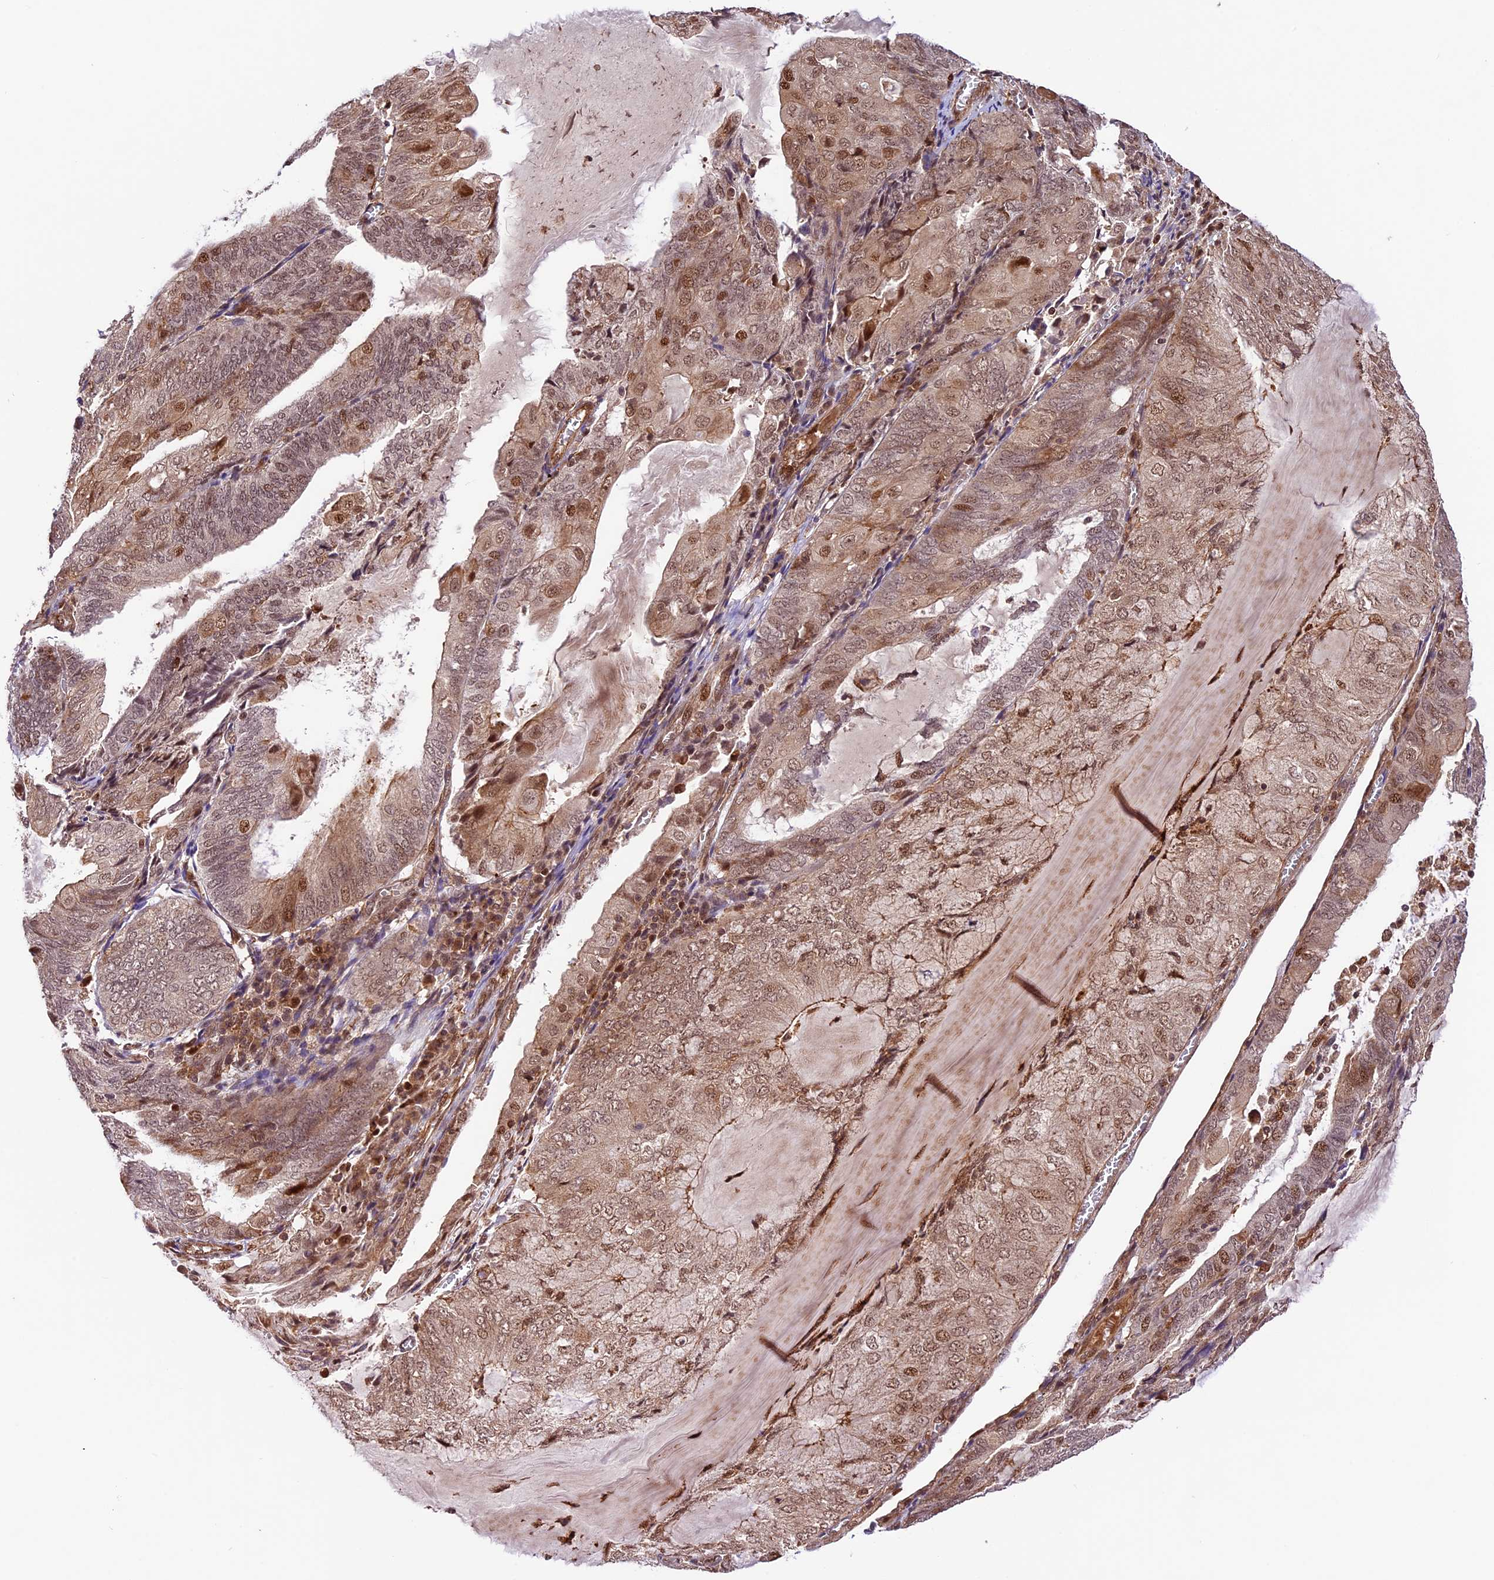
{"staining": {"intensity": "moderate", "quantity": "25%-75%", "location": "cytoplasmic/membranous,nuclear"}, "tissue": "endometrial cancer", "cell_type": "Tumor cells", "image_type": "cancer", "snomed": [{"axis": "morphology", "description": "Adenocarcinoma, NOS"}, {"axis": "topography", "description": "Endometrium"}], "caption": "Endometrial cancer (adenocarcinoma) was stained to show a protein in brown. There is medium levels of moderate cytoplasmic/membranous and nuclear expression in approximately 25%-75% of tumor cells.", "gene": "DHX38", "patient": {"sex": "female", "age": 81}}